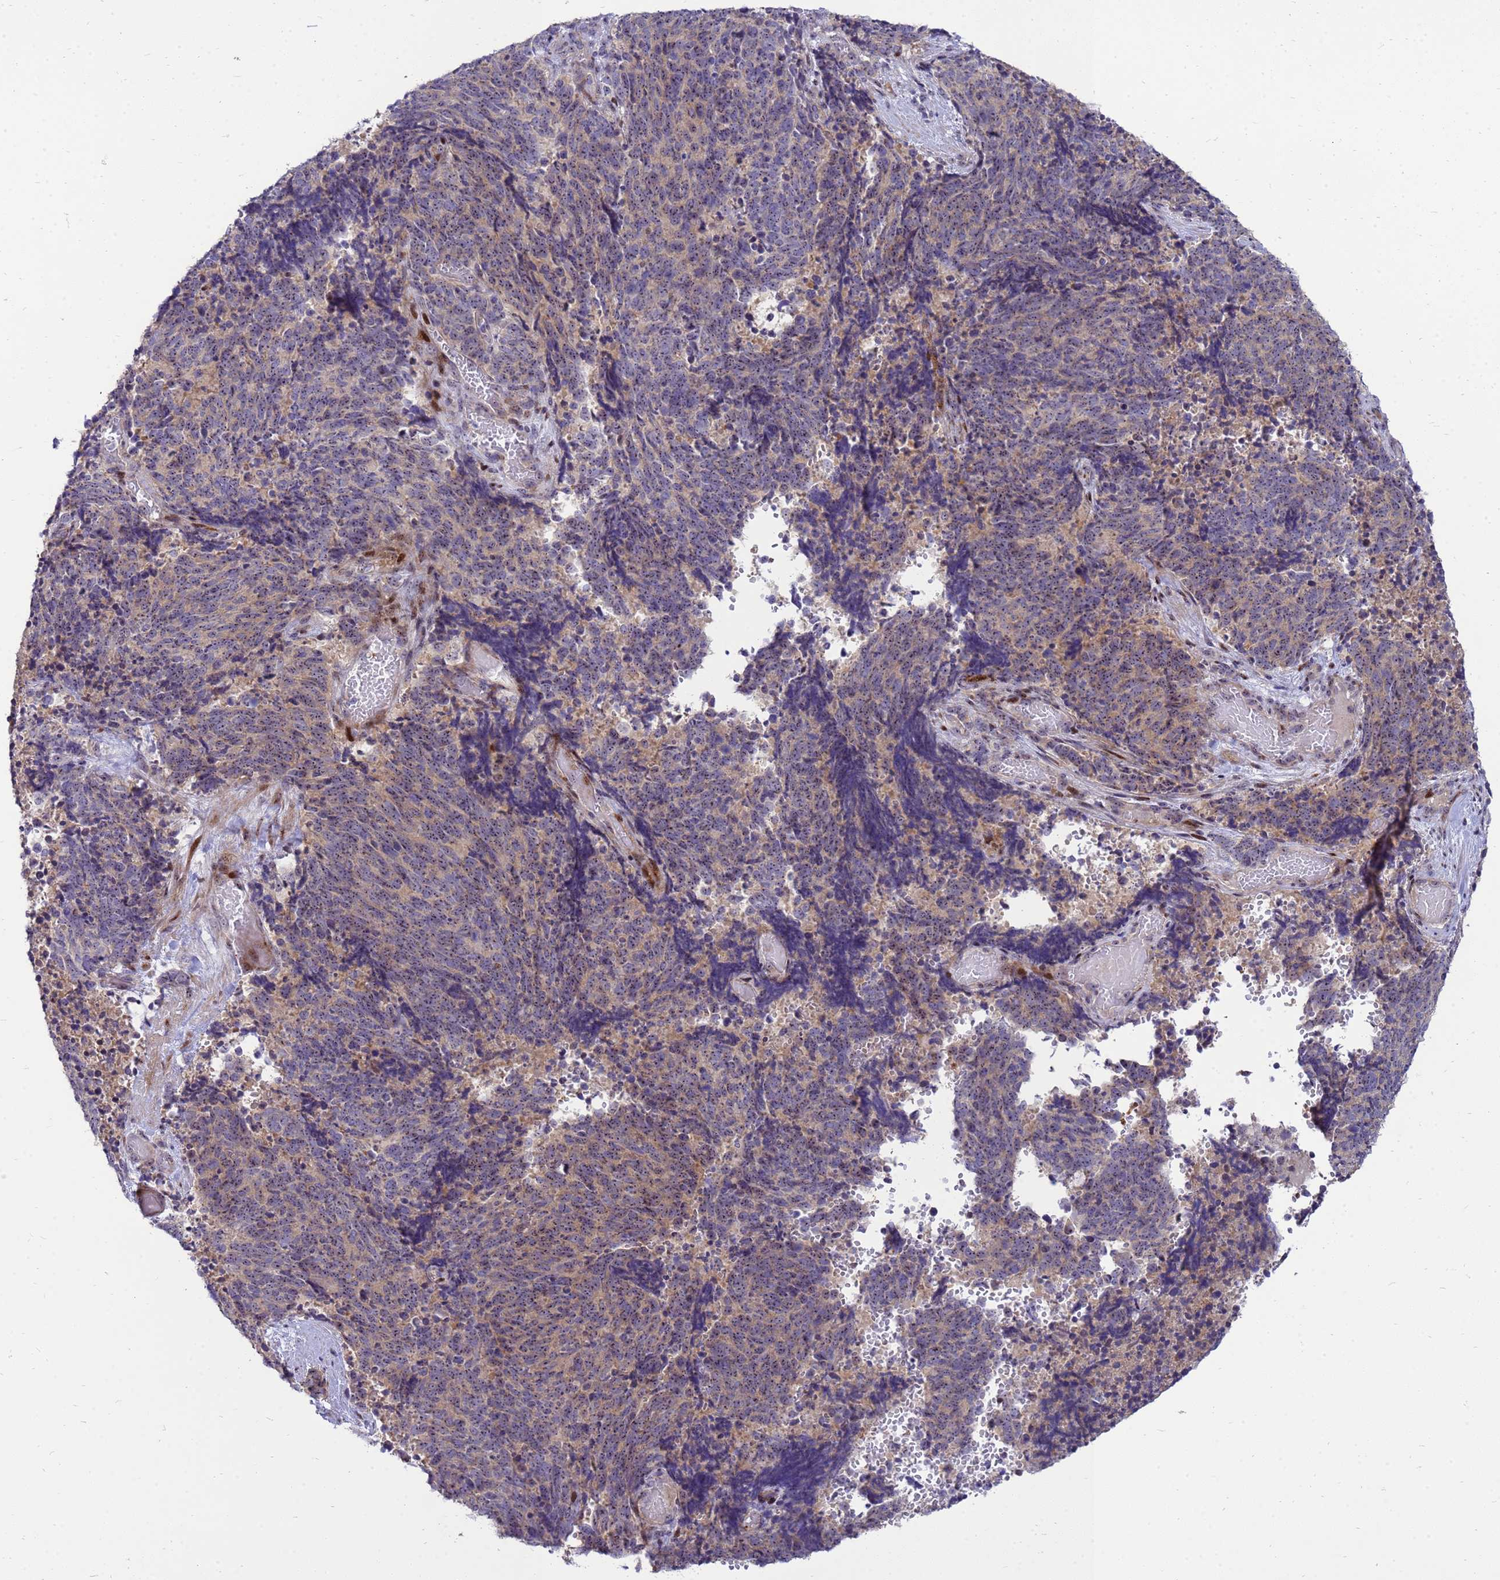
{"staining": {"intensity": "weak", "quantity": "25%-75%", "location": "cytoplasmic/membranous,nuclear"}, "tissue": "cervical cancer", "cell_type": "Tumor cells", "image_type": "cancer", "snomed": [{"axis": "morphology", "description": "Squamous cell carcinoma, NOS"}, {"axis": "topography", "description": "Cervix"}], "caption": "Protein staining by IHC reveals weak cytoplasmic/membranous and nuclear staining in about 25%-75% of tumor cells in squamous cell carcinoma (cervical).", "gene": "RSPO1", "patient": {"sex": "female", "age": 29}}